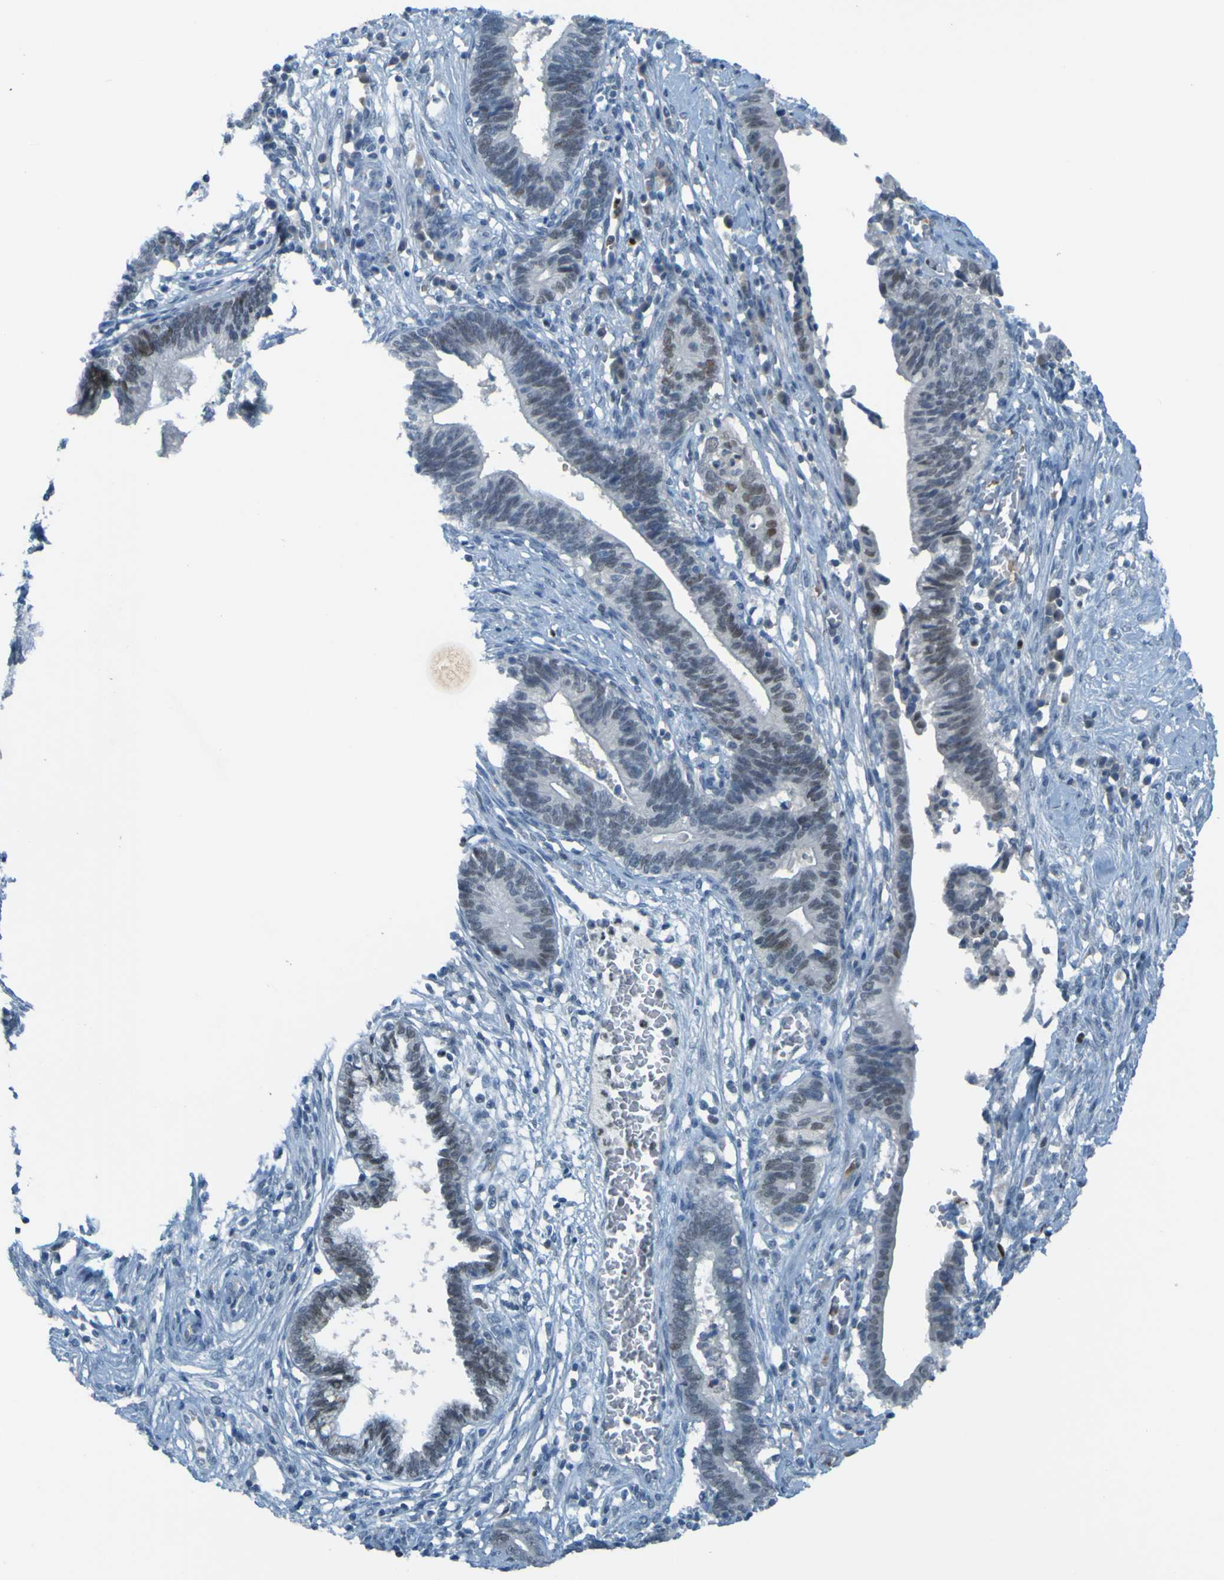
{"staining": {"intensity": "negative", "quantity": "none", "location": "none"}, "tissue": "cervical cancer", "cell_type": "Tumor cells", "image_type": "cancer", "snomed": [{"axis": "morphology", "description": "Adenocarcinoma, NOS"}, {"axis": "topography", "description": "Cervix"}], "caption": "Tumor cells are negative for protein expression in human cervical cancer (adenocarcinoma).", "gene": "USP36", "patient": {"sex": "female", "age": 44}}